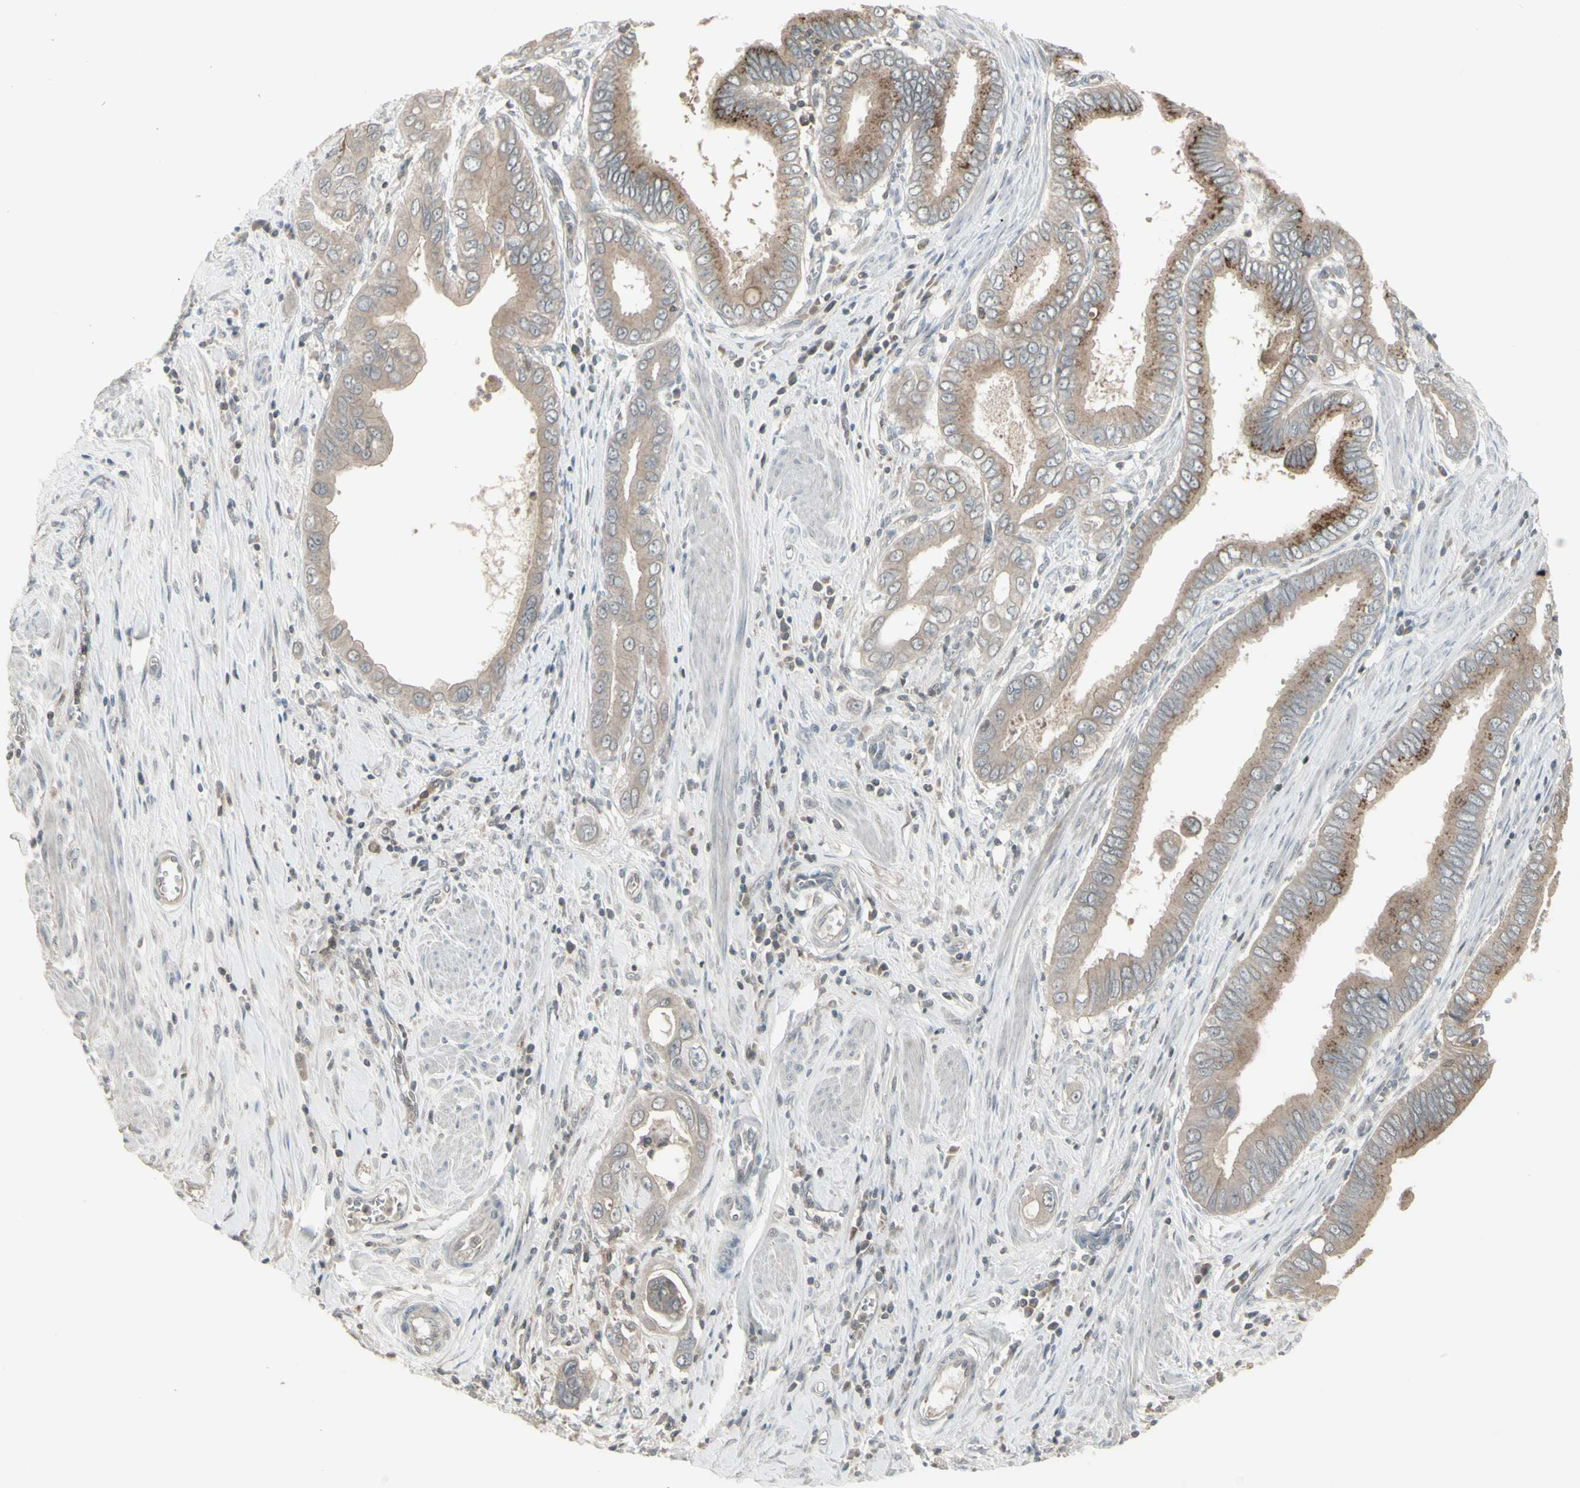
{"staining": {"intensity": "weak", "quantity": ">75%", "location": "cytoplasmic/membranous"}, "tissue": "pancreatic cancer", "cell_type": "Tumor cells", "image_type": "cancer", "snomed": [{"axis": "morphology", "description": "Normal tissue, NOS"}, {"axis": "topography", "description": "Lymph node"}], "caption": "Immunohistochemistry histopathology image of human pancreatic cancer stained for a protein (brown), which displays low levels of weak cytoplasmic/membranous expression in about >75% of tumor cells.", "gene": "CSK", "patient": {"sex": "male", "age": 50}}